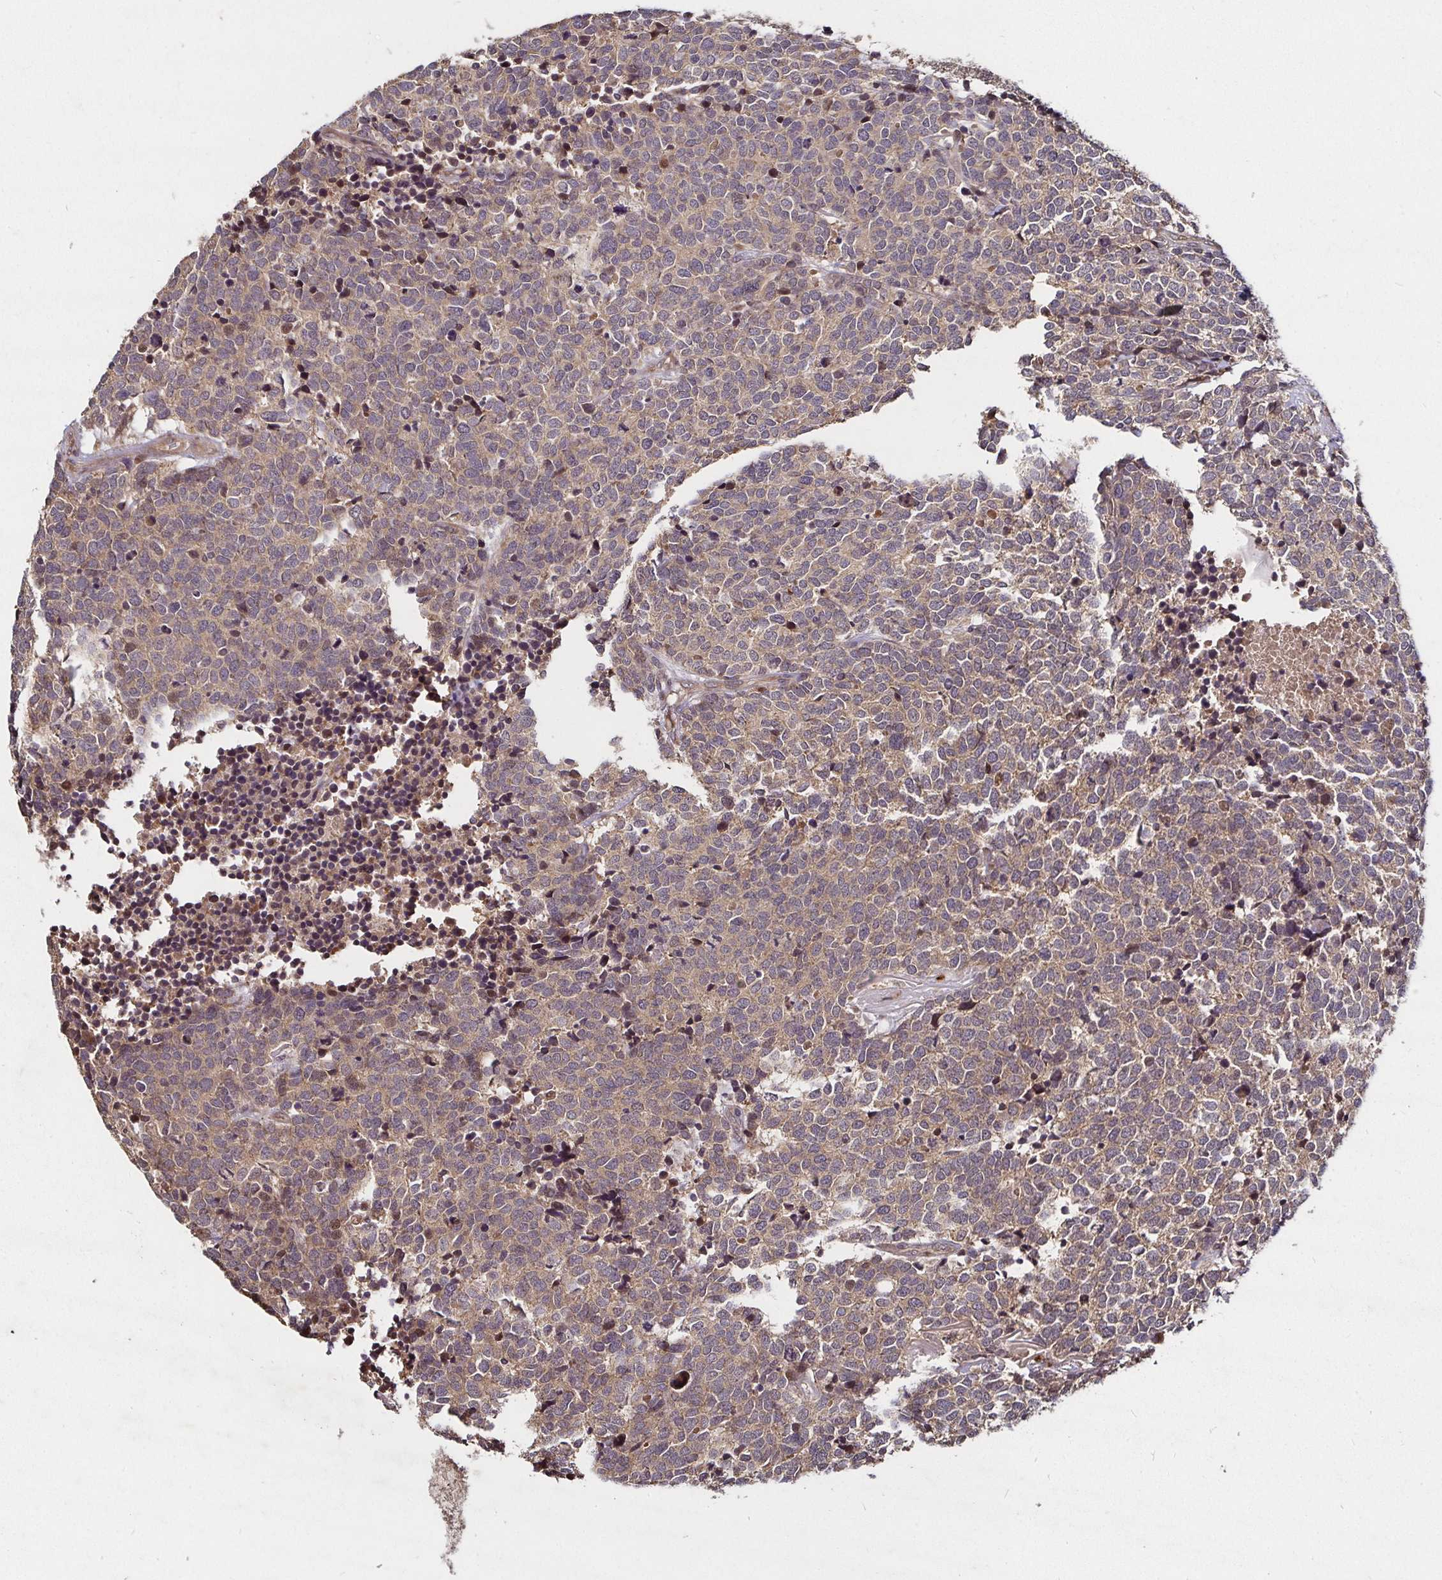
{"staining": {"intensity": "weak", "quantity": ">75%", "location": "cytoplasmic/membranous"}, "tissue": "carcinoid", "cell_type": "Tumor cells", "image_type": "cancer", "snomed": [{"axis": "morphology", "description": "Carcinoid, malignant, NOS"}, {"axis": "topography", "description": "Skin"}], "caption": "Carcinoid stained for a protein (brown) displays weak cytoplasmic/membranous positive staining in about >75% of tumor cells.", "gene": "SMYD3", "patient": {"sex": "female", "age": 79}}